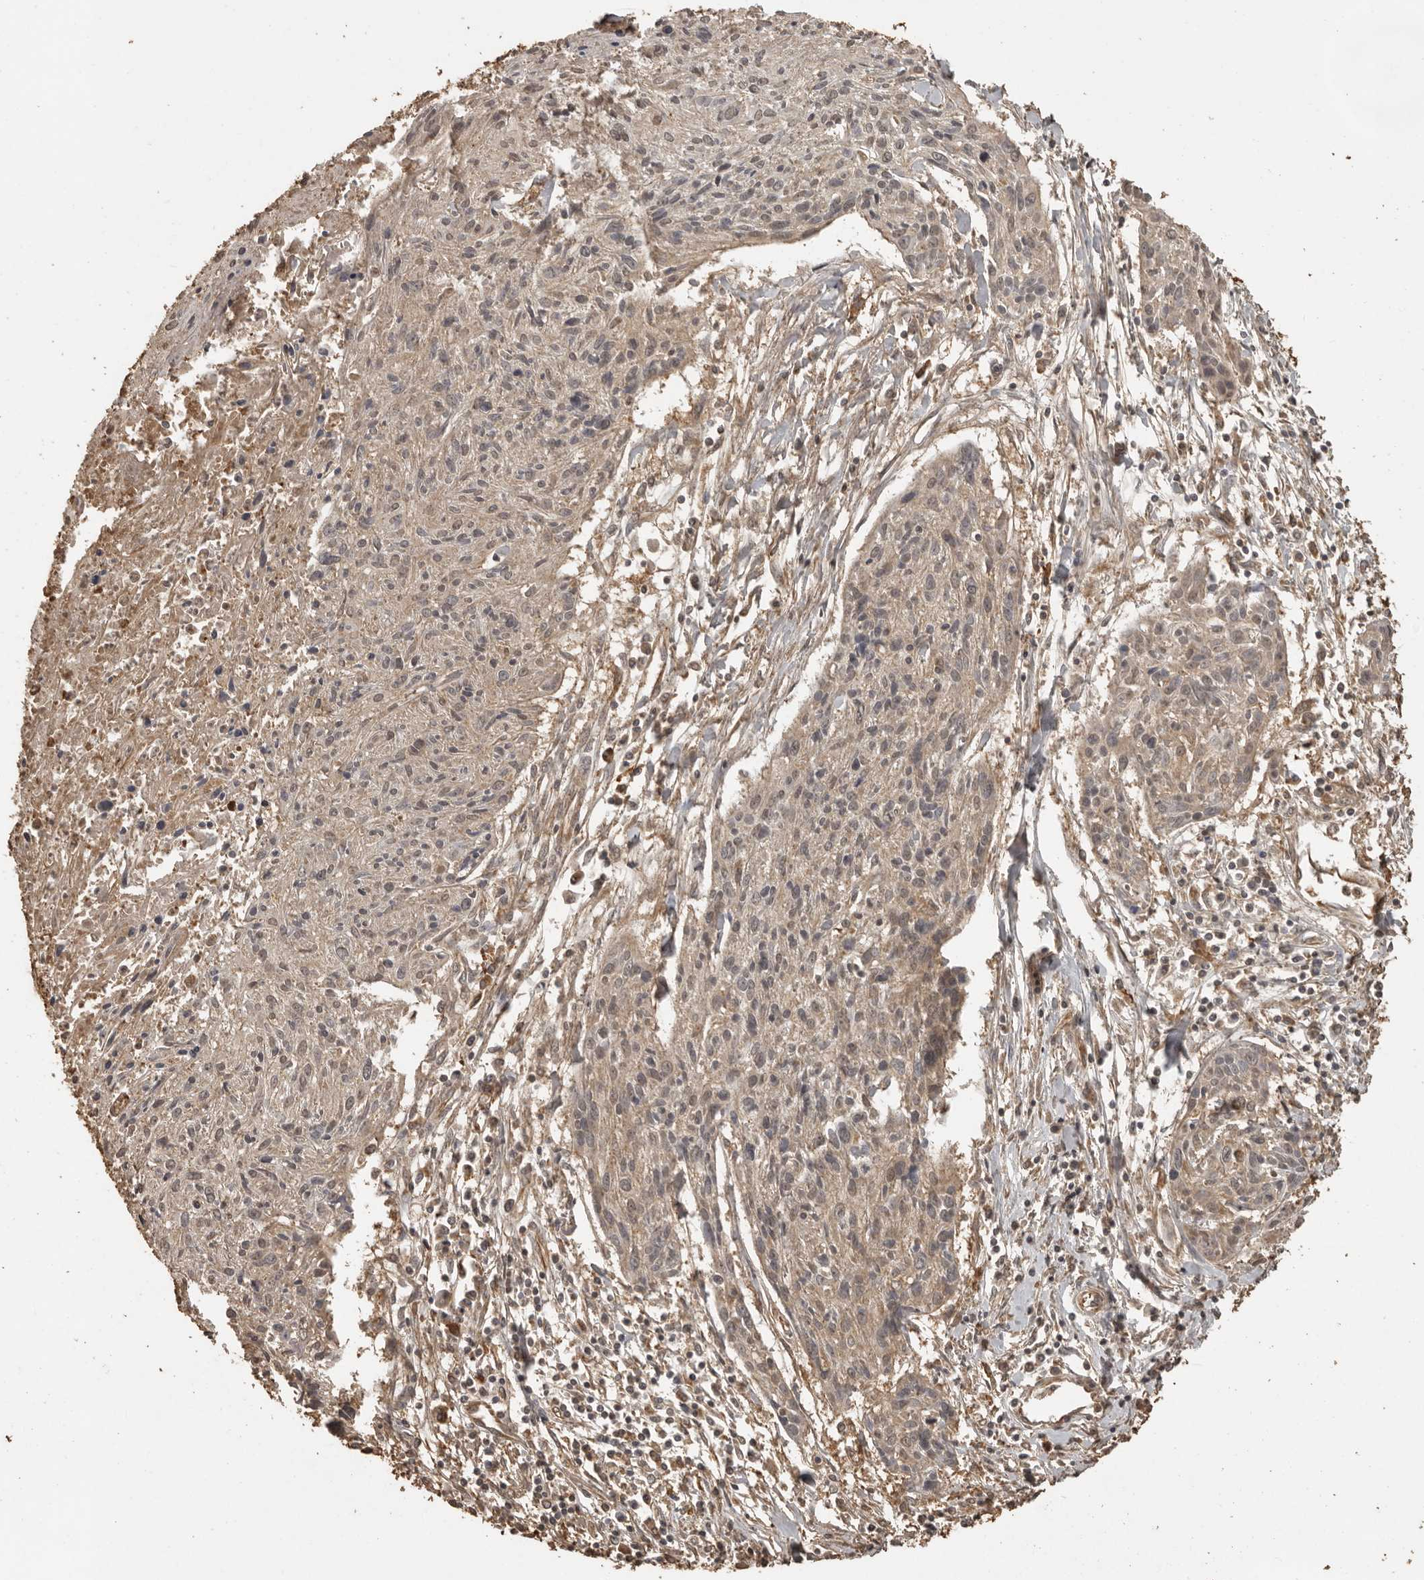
{"staining": {"intensity": "weak", "quantity": "25%-75%", "location": "cytoplasmic/membranous"}, "tissue": "cervical cancer", "cell_type": "Tumor cells", "image_type": "cancer", "snomed": [{"axis": "morphology", "description": "Squamous cell carcinoma, NOS"}, {"axis": "topography", "description": "Cervix"}], "caption": "Immunohistochemistry photomicrograph of human cervical cancer stained for a protein (brown), which reveals low levels of weak cytoplasmic/membranous expression in approximately 25%-75% of tumor cells.", "gene": "CTF1", "patient": {"sex": "female", "age": 51}}